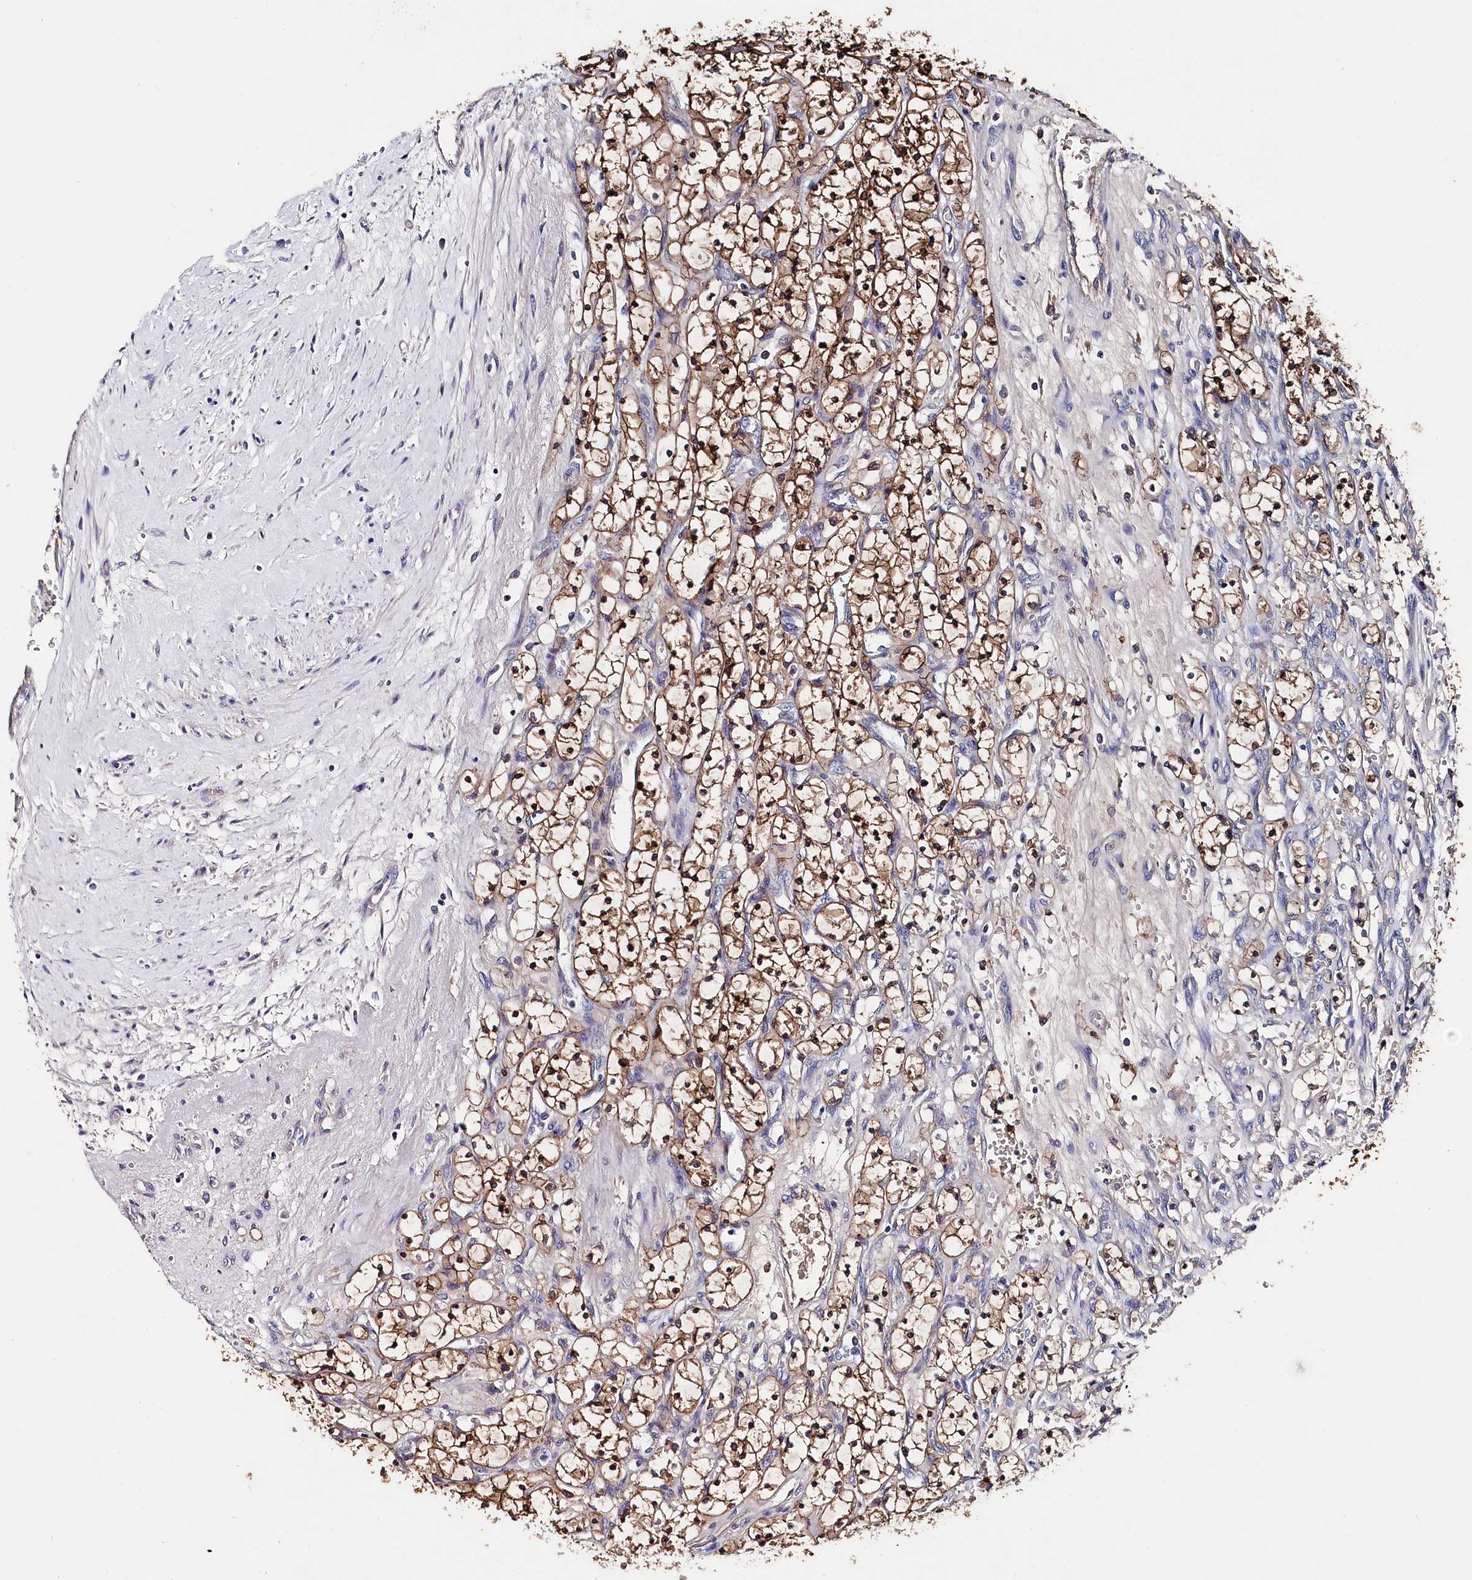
{"staining": {"intensity": "strong", "quantity": ">75%", "location": "cytoplasmic/membranous"}, "tissue": "renal cancer", "cell_type": "Tumor cells", "image_type": "cancer", "snomed": [{"axis": "morphology", "description": "Adenocarcinoma, NOS"}, {"axis": "topography", "description": "Kidney"}], "caption": "Immunohistochemistry (IHC) histopathology image of human renal cancer (adenocarcinoma) stained for a protein (brown), which exhibits high levels of strong cytoplasmic/membranous positivity in approximately >75% of tumor cells.", "gene": "BHMT", "patient": {"sex": "female", "age": 69}}